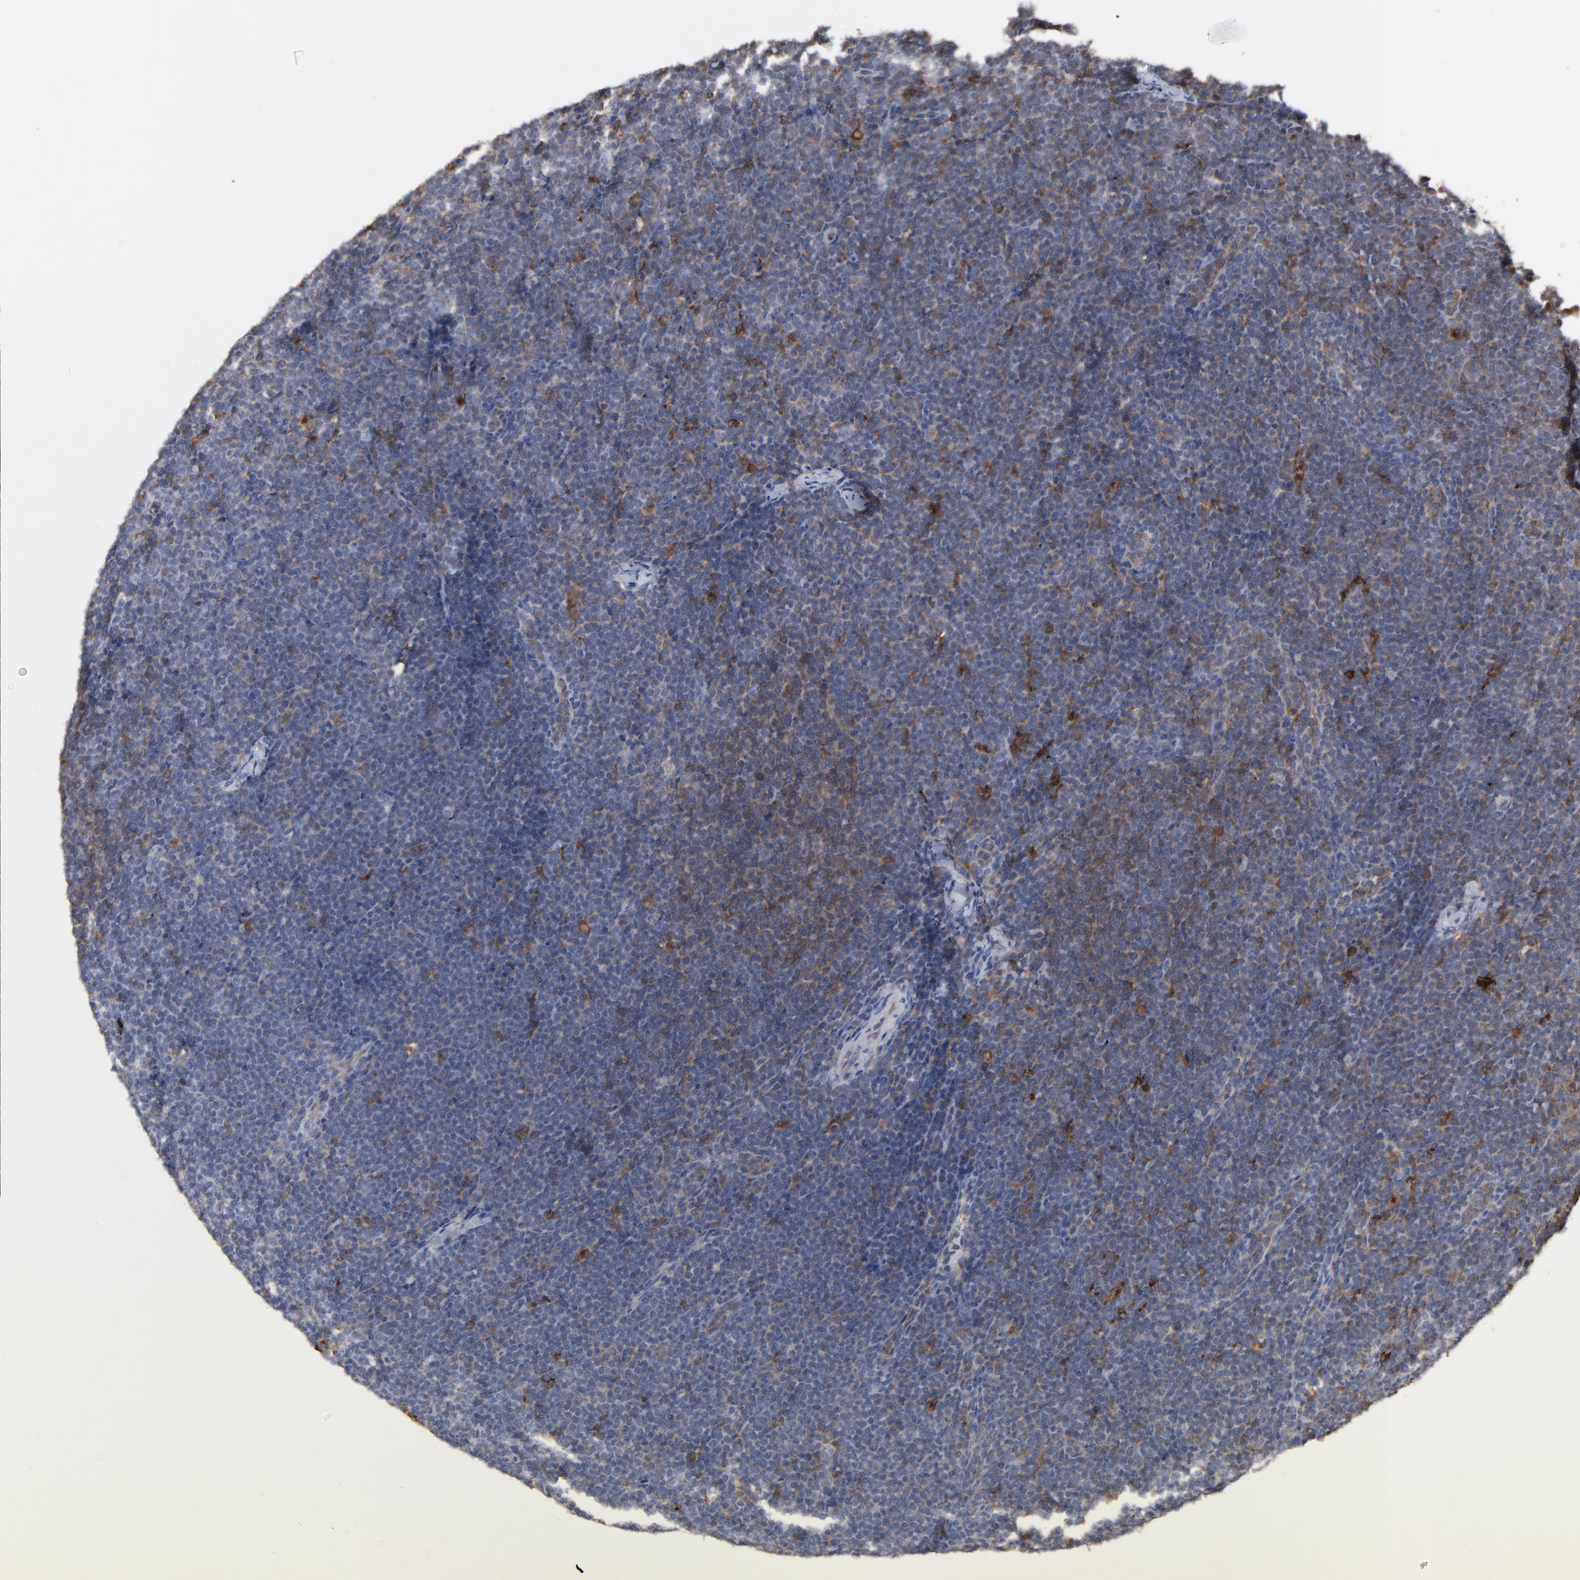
{"staining": {"intensity": "weak", "quantity": "25%-75%", "location": "cytoplasmic/membranous"}, "tissue": "lymphoma", "cell_type": "Tumor cells", "image_type": "cancer", "snomed": [{"axis": "morphology", "description": "Malignant lymphoma, non-Hodgkin's type, High grade"}, {"axis": "topography", "description": "Lymph node"}], "caption": "Immunohistochemistry of human malignant lymphoma, non-Hodgkin's type (high-grade) reveals low levels of weak cytoplasmic/membranous staining in about 25%-75% of tumor cells.", "gene": "RAB9A", "patient": {"sex": "female", "age": 58}}